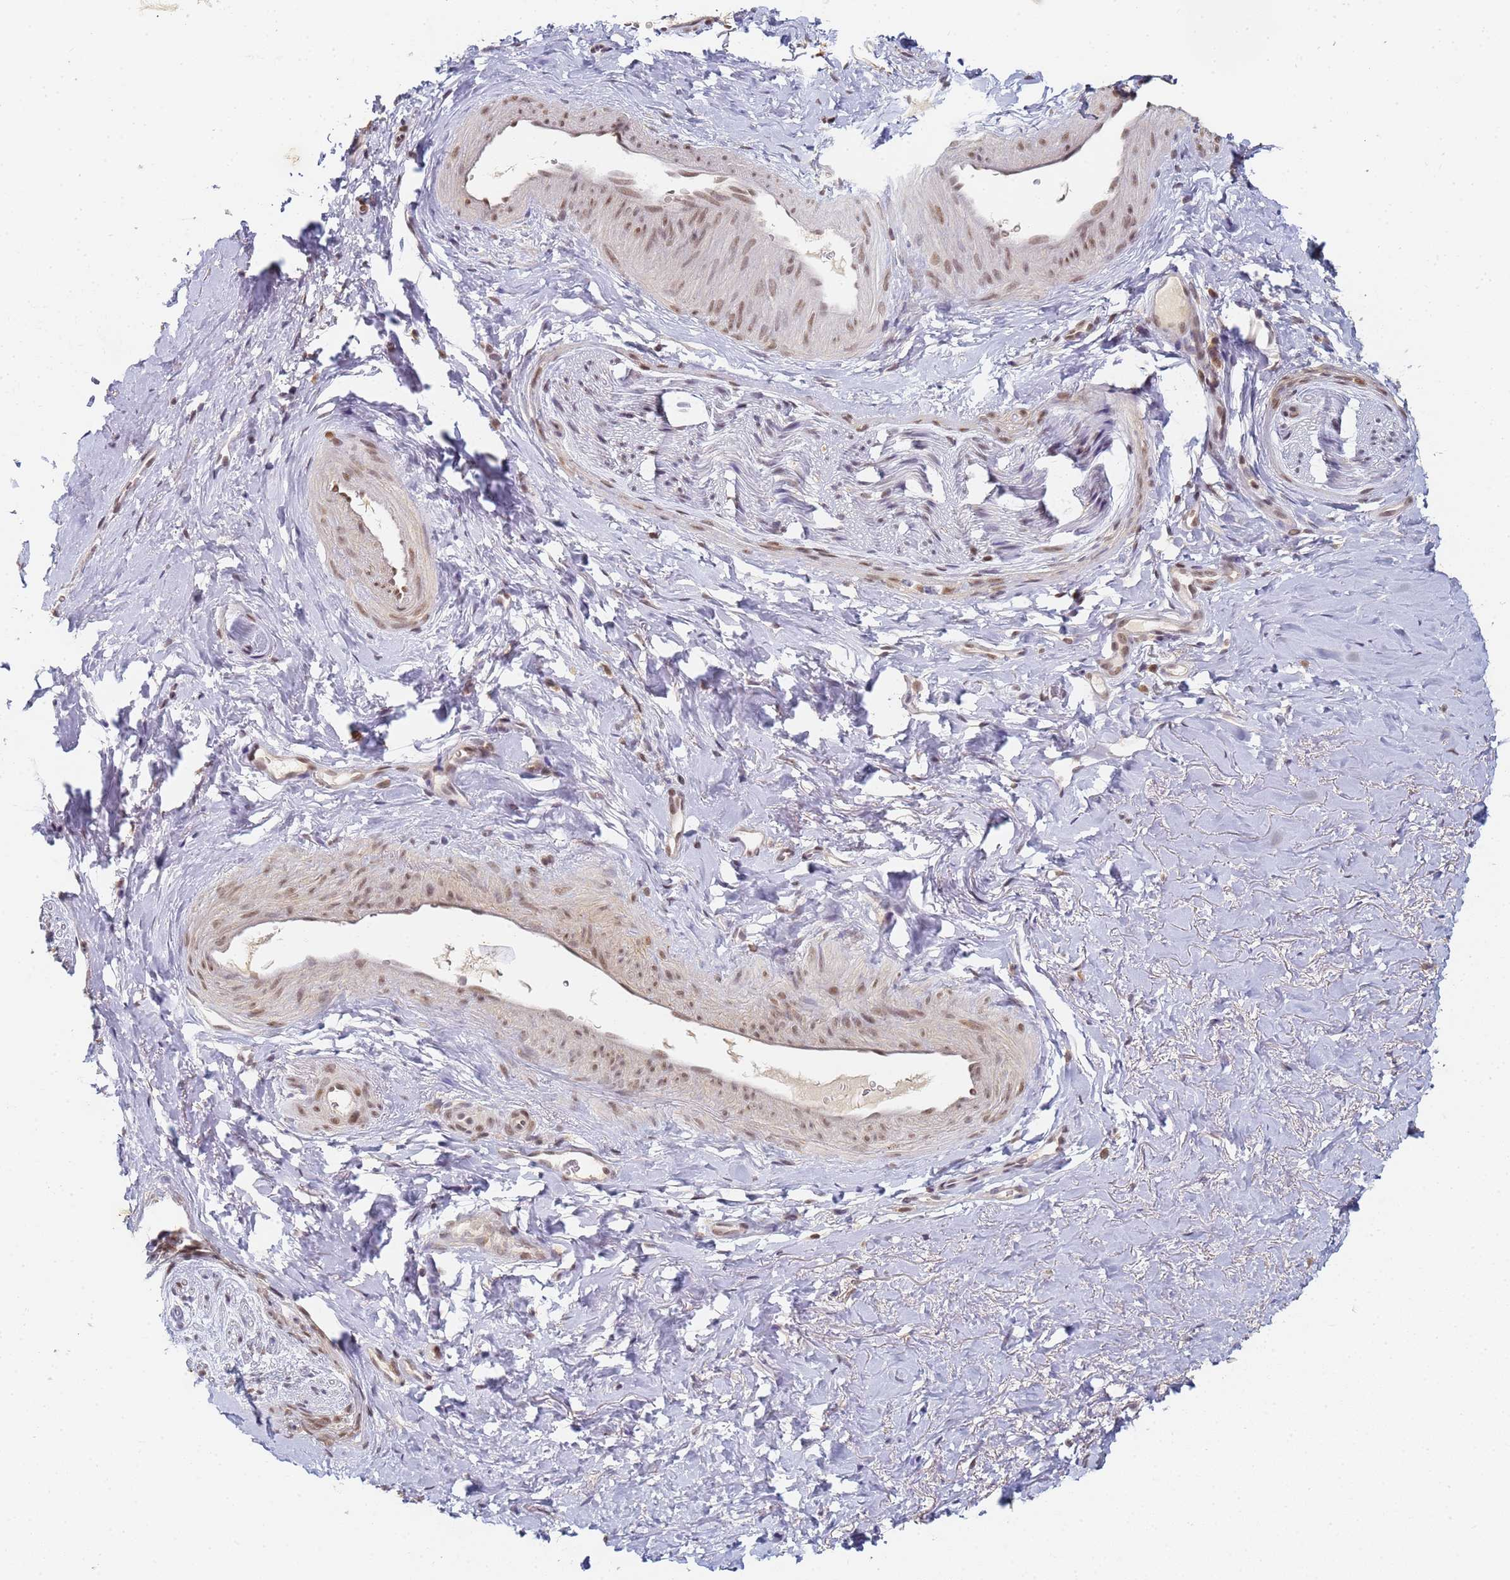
{"staining": {"intensity": "weak", "quantity": "25%-75%", "location": "nuclear"}, "tissue": "smooth muscle", "cell_type": "Smooth muscle cells", "image_type": "normal", "snomed": [{"axis": "morphology", "description": "Normal tissue, NOS"}, {"axis": "topography", "description": "Smooth muscle"}, {"axis": "topography", "description": "Peripheral nerve tissue"}], "caption": "Protein staining of unremarkable smooth muscle demonstrates weak nuclear expression in about 25%-75% of smooth muscle cells.", "gene": "HMCES", "patient": {"sex": "male", "age": 69}}